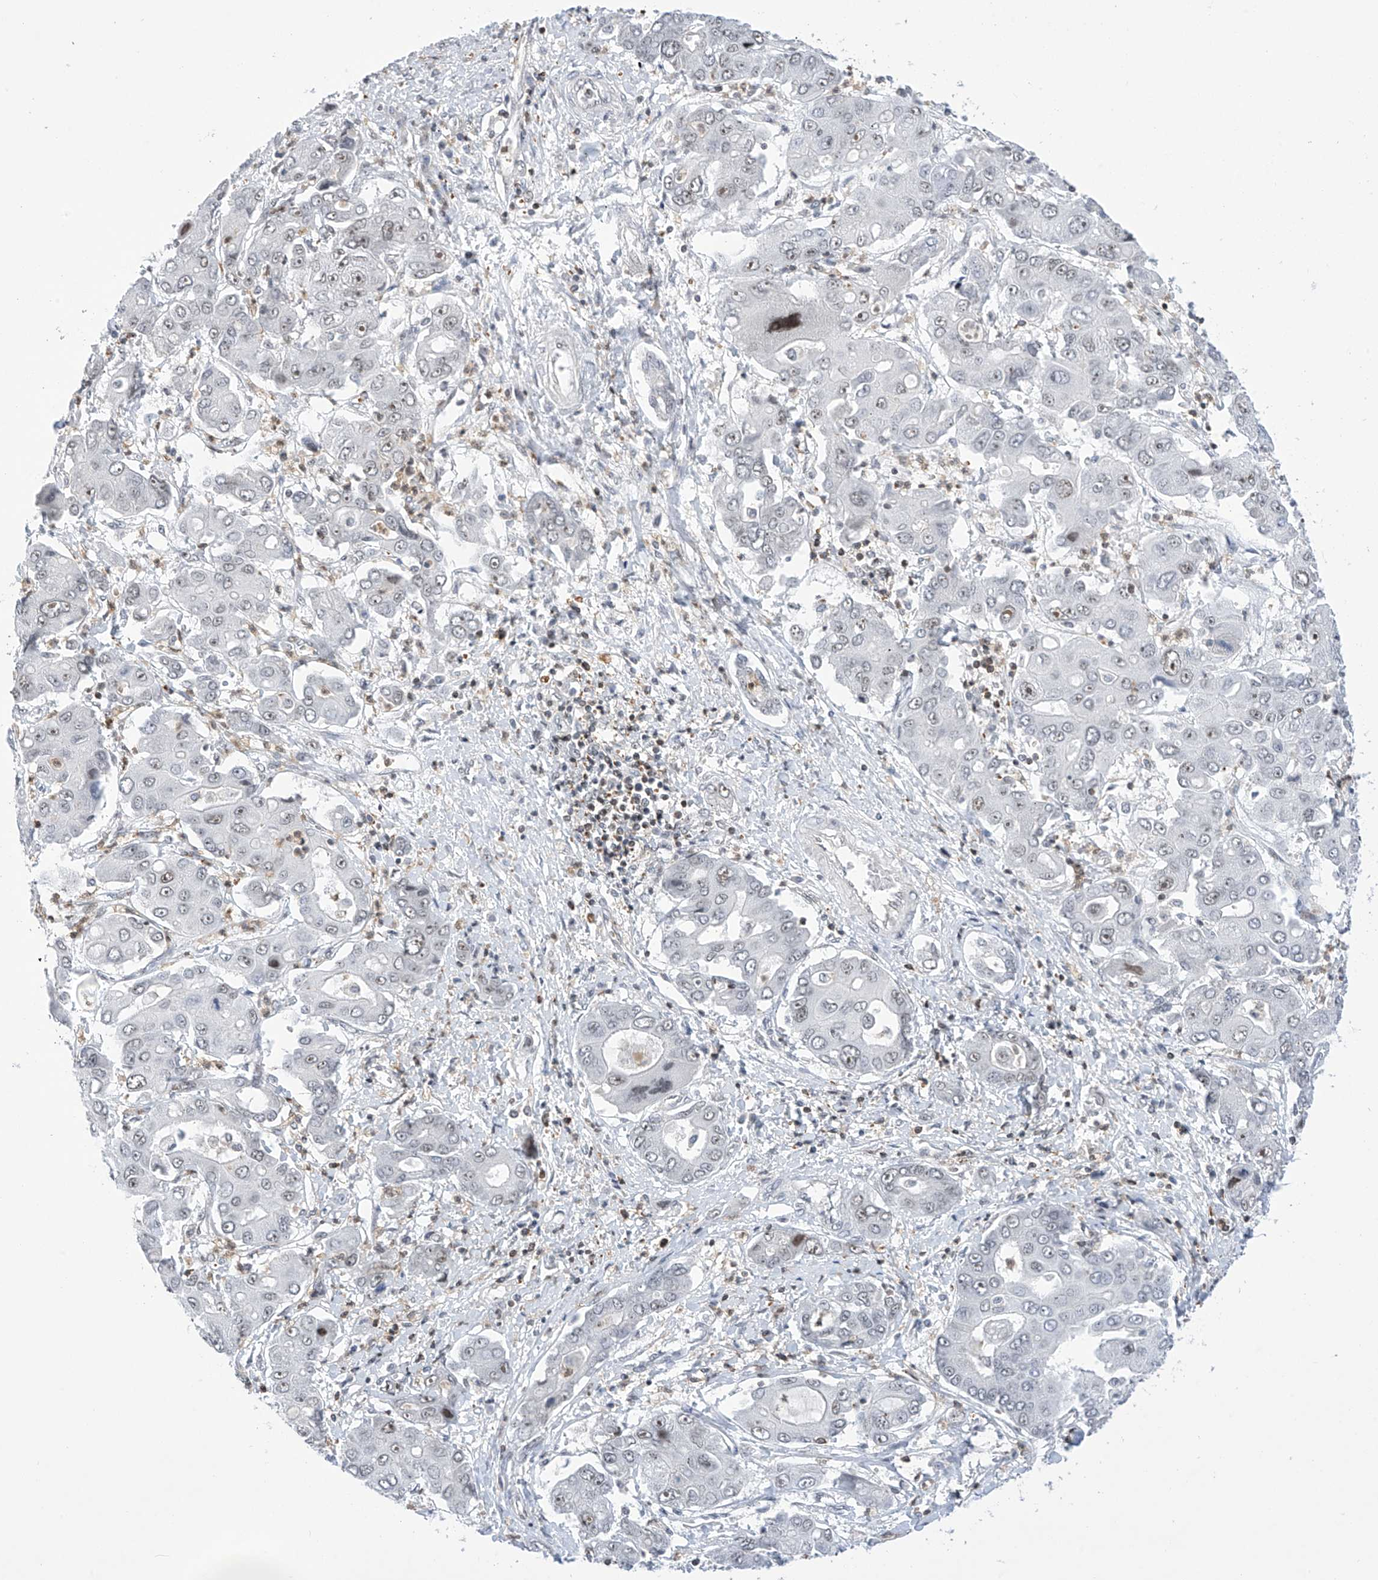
{"staining": {"intensity": "weak", "quantity": "<25%", "location": "nuclear"}, "tissue": "liver cancer", "cell_type": "Tumor cells", "image_type": "cancer", "snomed": [{"axis": "morphology", "description": "Cholangiocarcinoma"}, {"axis": "topography", "description": "Liver"}], "caption": "Immunohistochemistry image of liver cancer (cholangiocarcinoma) stained for a protein (brown), which reveals no expression in tumor cells.", "gene": "MSL3", "patient": {"sex": "male", "age": 67}}